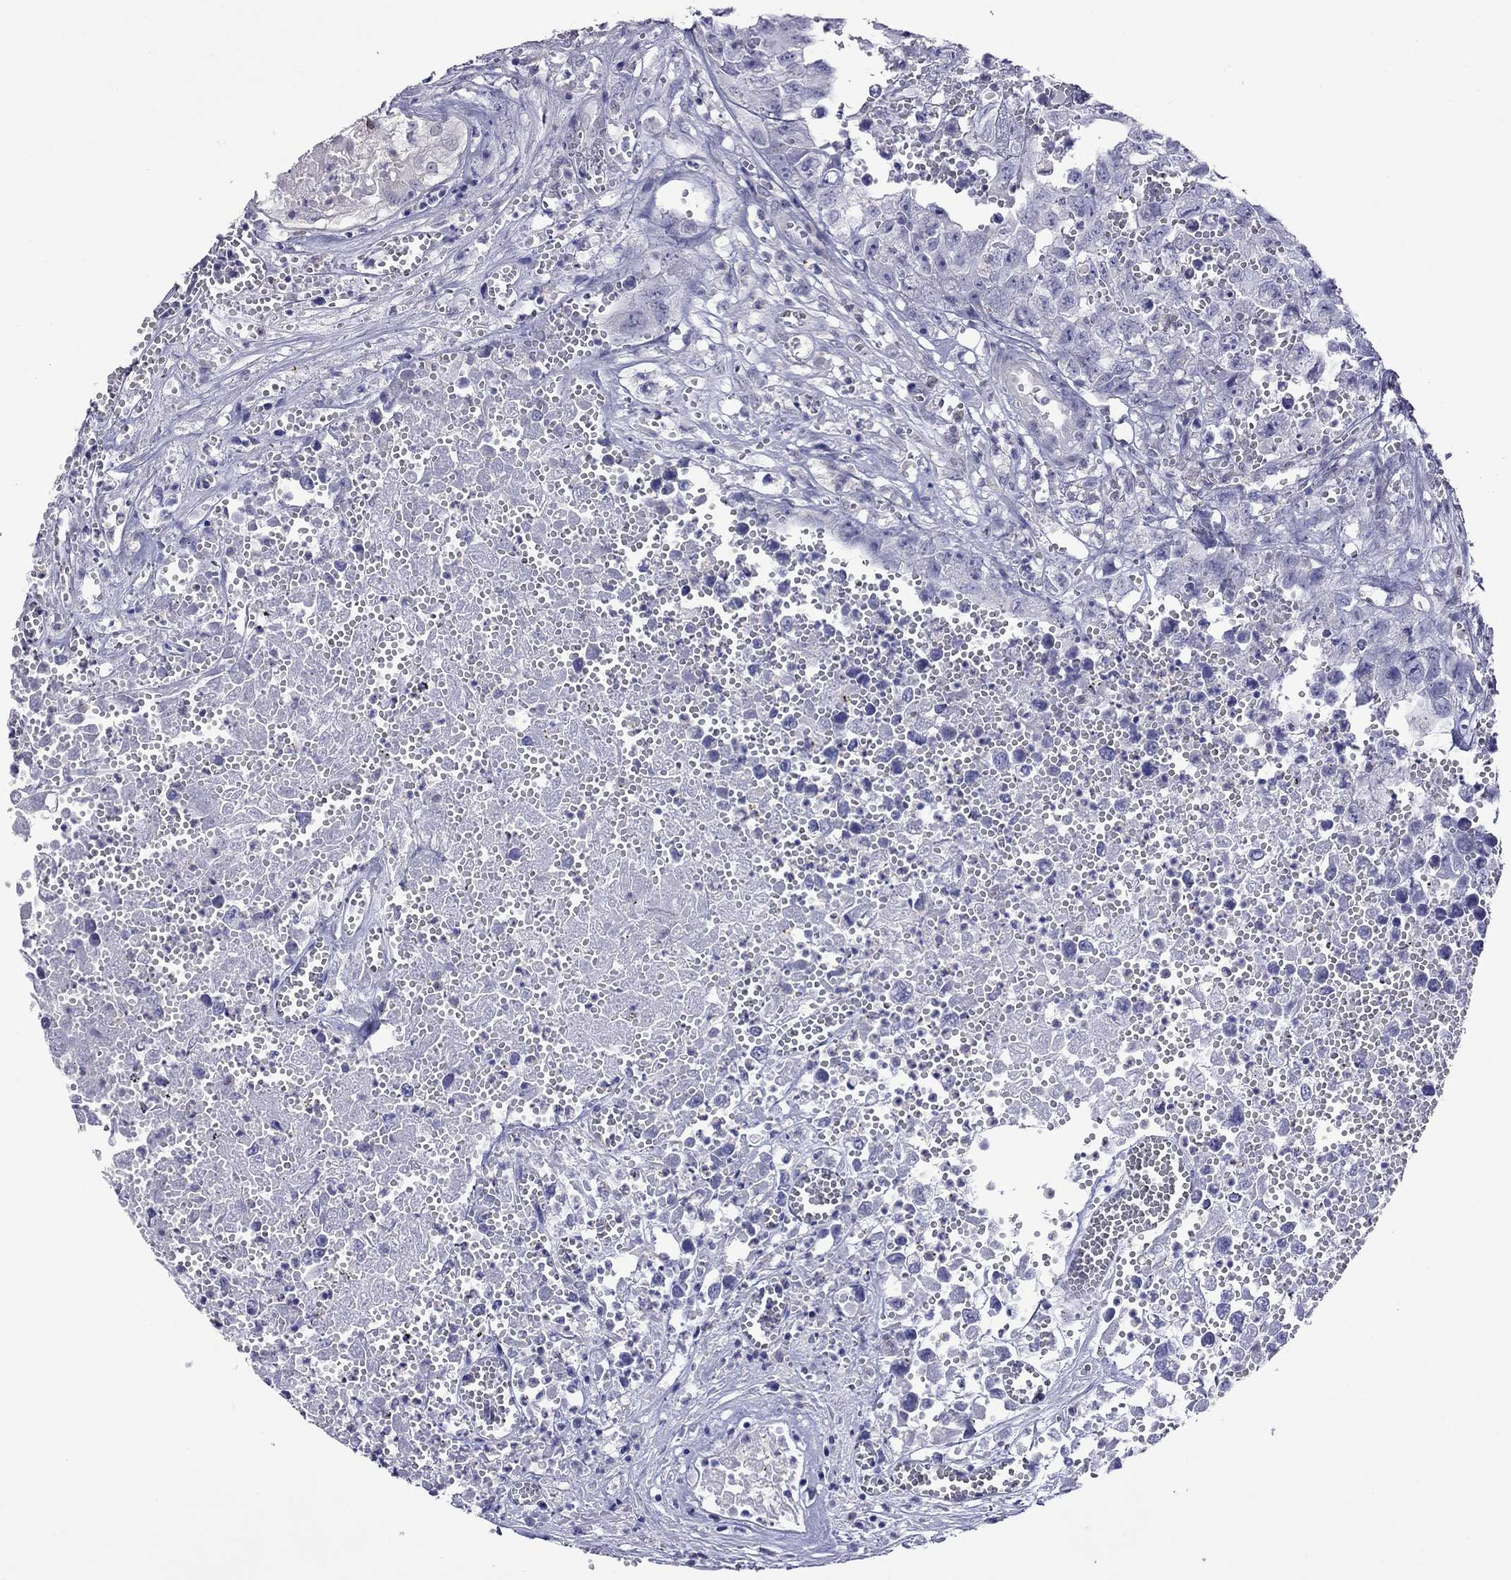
{"staining": {"intensity": "negative", "quantity": "none", "location": "none"}, "tissue": "testis cancer", "cell_type": "Tumor cells", "image_type": "cancer", "snomed": [{"axis": "morphology", "description": "Seminoma, NOS"}, {"axis": "morphology", "description": "Carcinoma, Embryonal, NOS"}, {"axis": "topography", "description": "Testis"}], "caption": "Tumor cells are negative for brown protein staining in testis embryonal carcinoma.", "gene": "MPZ", "patient": {"sex": "male", "age": 22}}